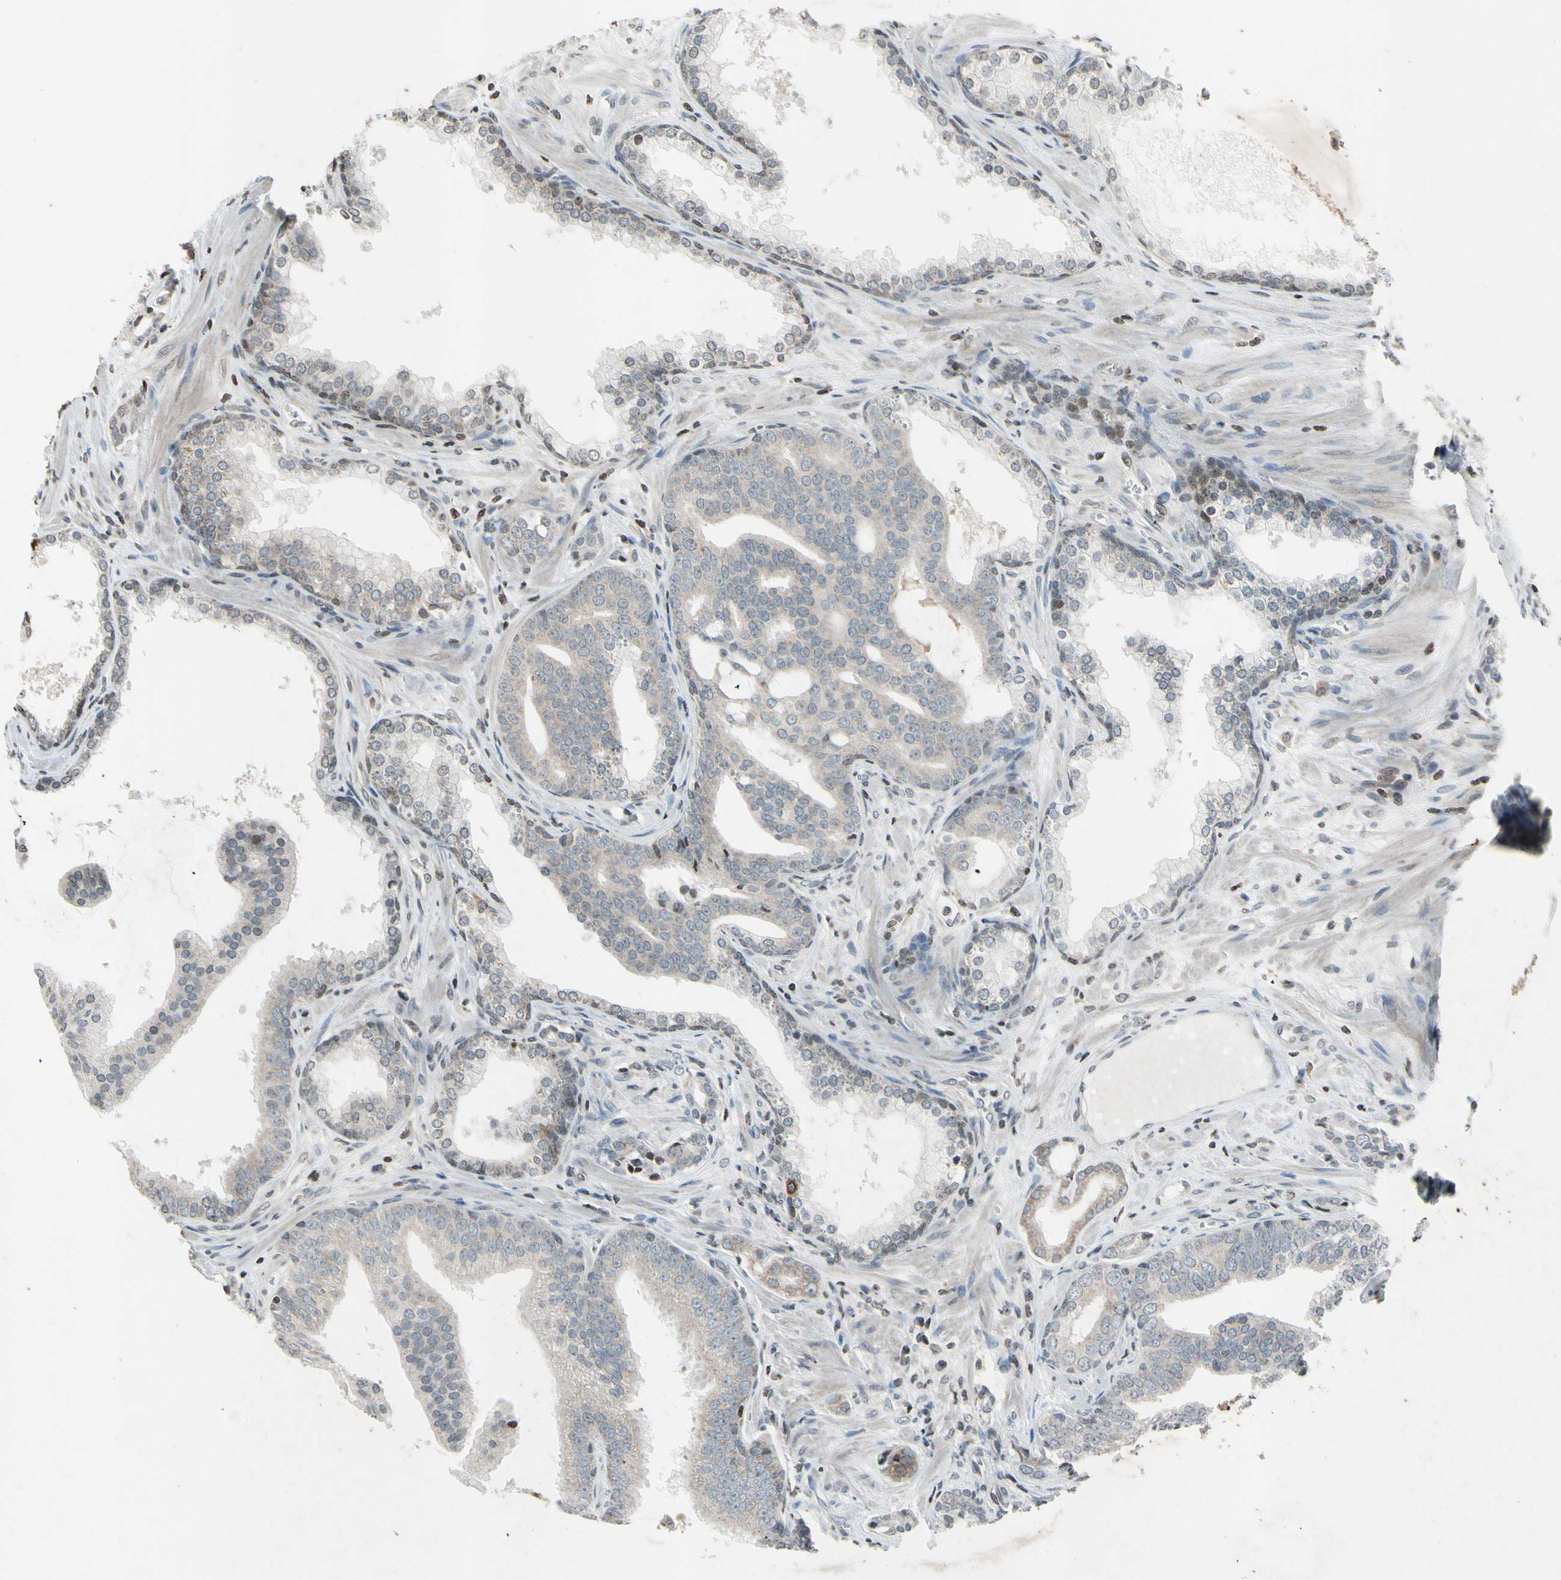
{"staining": {"intensity": "weak", "quantity": ">75%", "location": "cytoplasmic/membranous"}, "tissue": "prostate cancer", "cell_type": "Tumor cells", "image_type": "cancer", "snomed": [{"axis": "morphology", "description": "Adenocarcinoma, Low grade"}, {"axis": "topography", "description": "Prostate"}], "caption": "IHC of human prostate adenocarcinoma (low-grade) shows low levels of weak cytoplasmic/membranous staining in approximately >75% of tumor cells.", "gene": "CLDN11", "patient": {"sex": "male", "age": 58}}